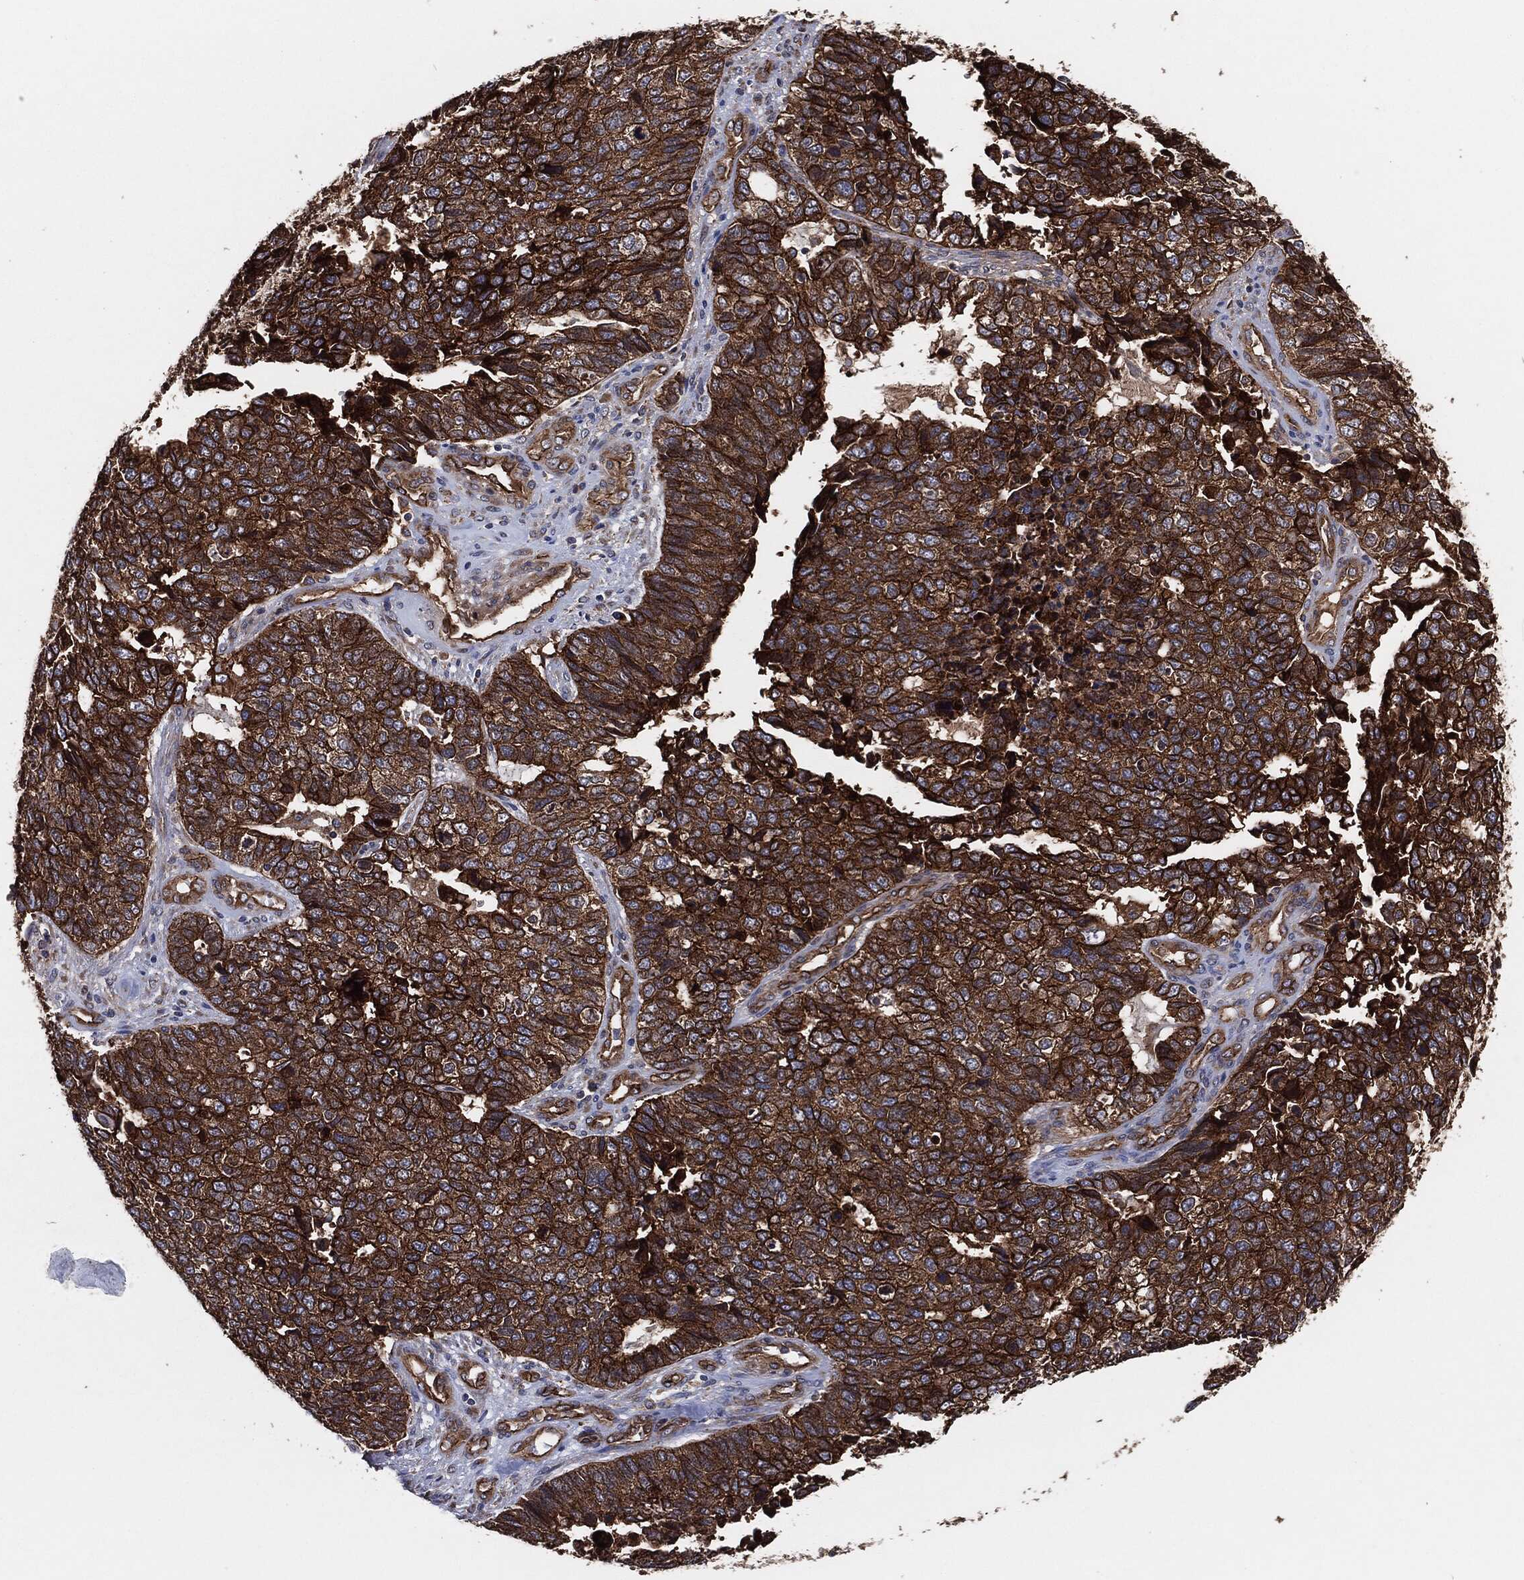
{"staining": {"intensity": "strong", "quantity": "25%-75%", "location": "cytoplasmic/membranous"}, "tissue": "cervical cancer", "cell_type": "Tumor cells", "image_type": "cancer", "snomed": [{"axis": "morphology", "description": "Squamous cell carcinoma, NOS"}, {"axis": "topography", "description": "Cervix"}], "caption": "The photomicrograph exhibits a brown stain indicating the presence of a protein in the cytoplasmic/membranous of tumor cells in squamous cell carcinoma (cervical).", "gene": "CTNNA1", "patient": {"sex": "female", "age": 63}}